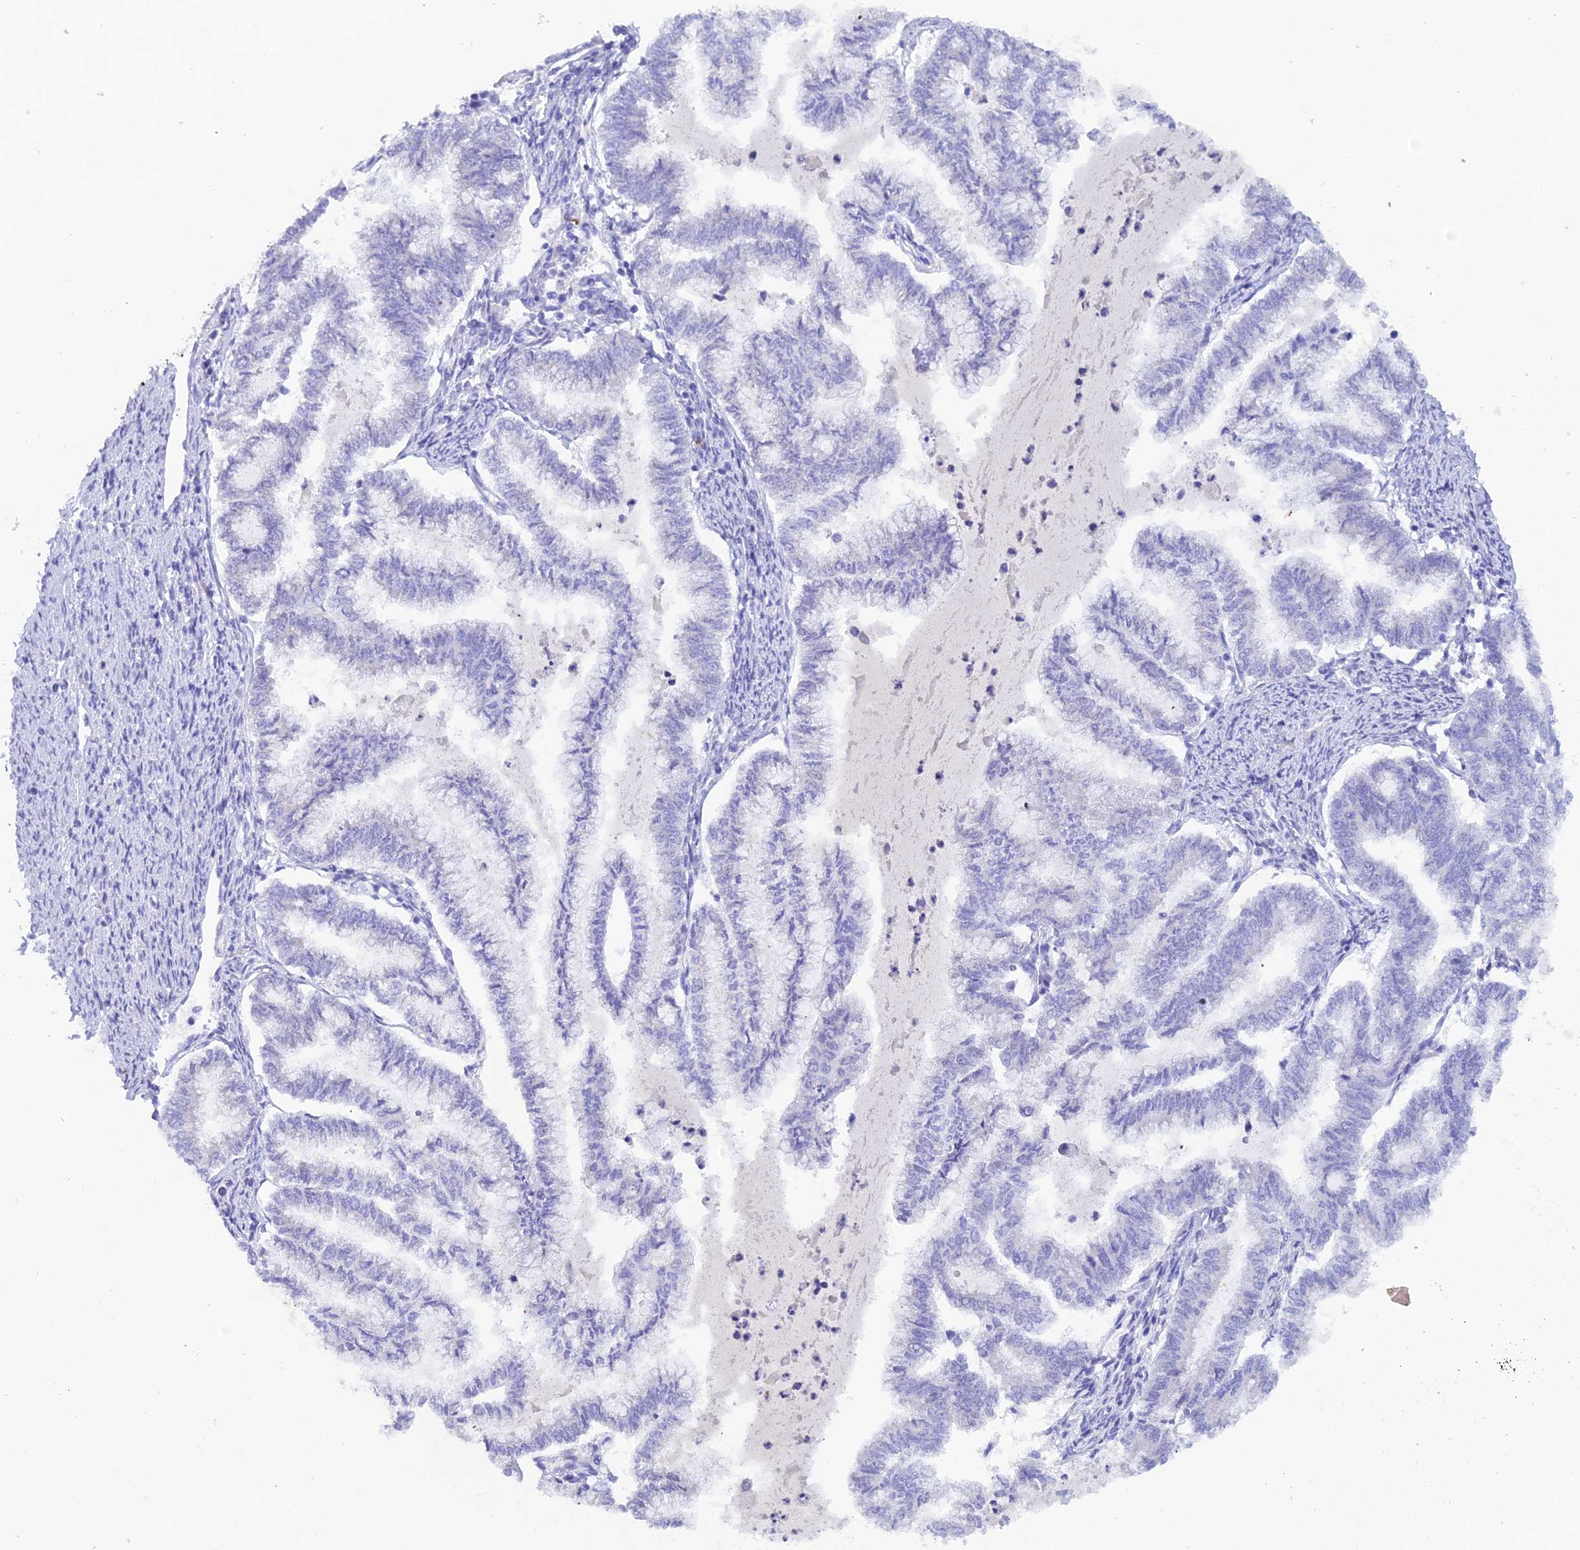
{"staining": {"intensity": "negative", "quantity": "none", "location": "none"}, "tissue": "endometrial cancer", "cell_type": "Tumor cells", "image_type": "cancer", "snomed": [{"axis": "morphology", "description": "Adenocarcinoma, NOS"}, {"axis": "topography", "description": "Endometrium"}], "caption": "Tumor cells are negative for brown protein staining in endometrial cancer (adenocarcinoma).", "gene": "REG1A", "patient": {"sex": "female", "age": 79}}